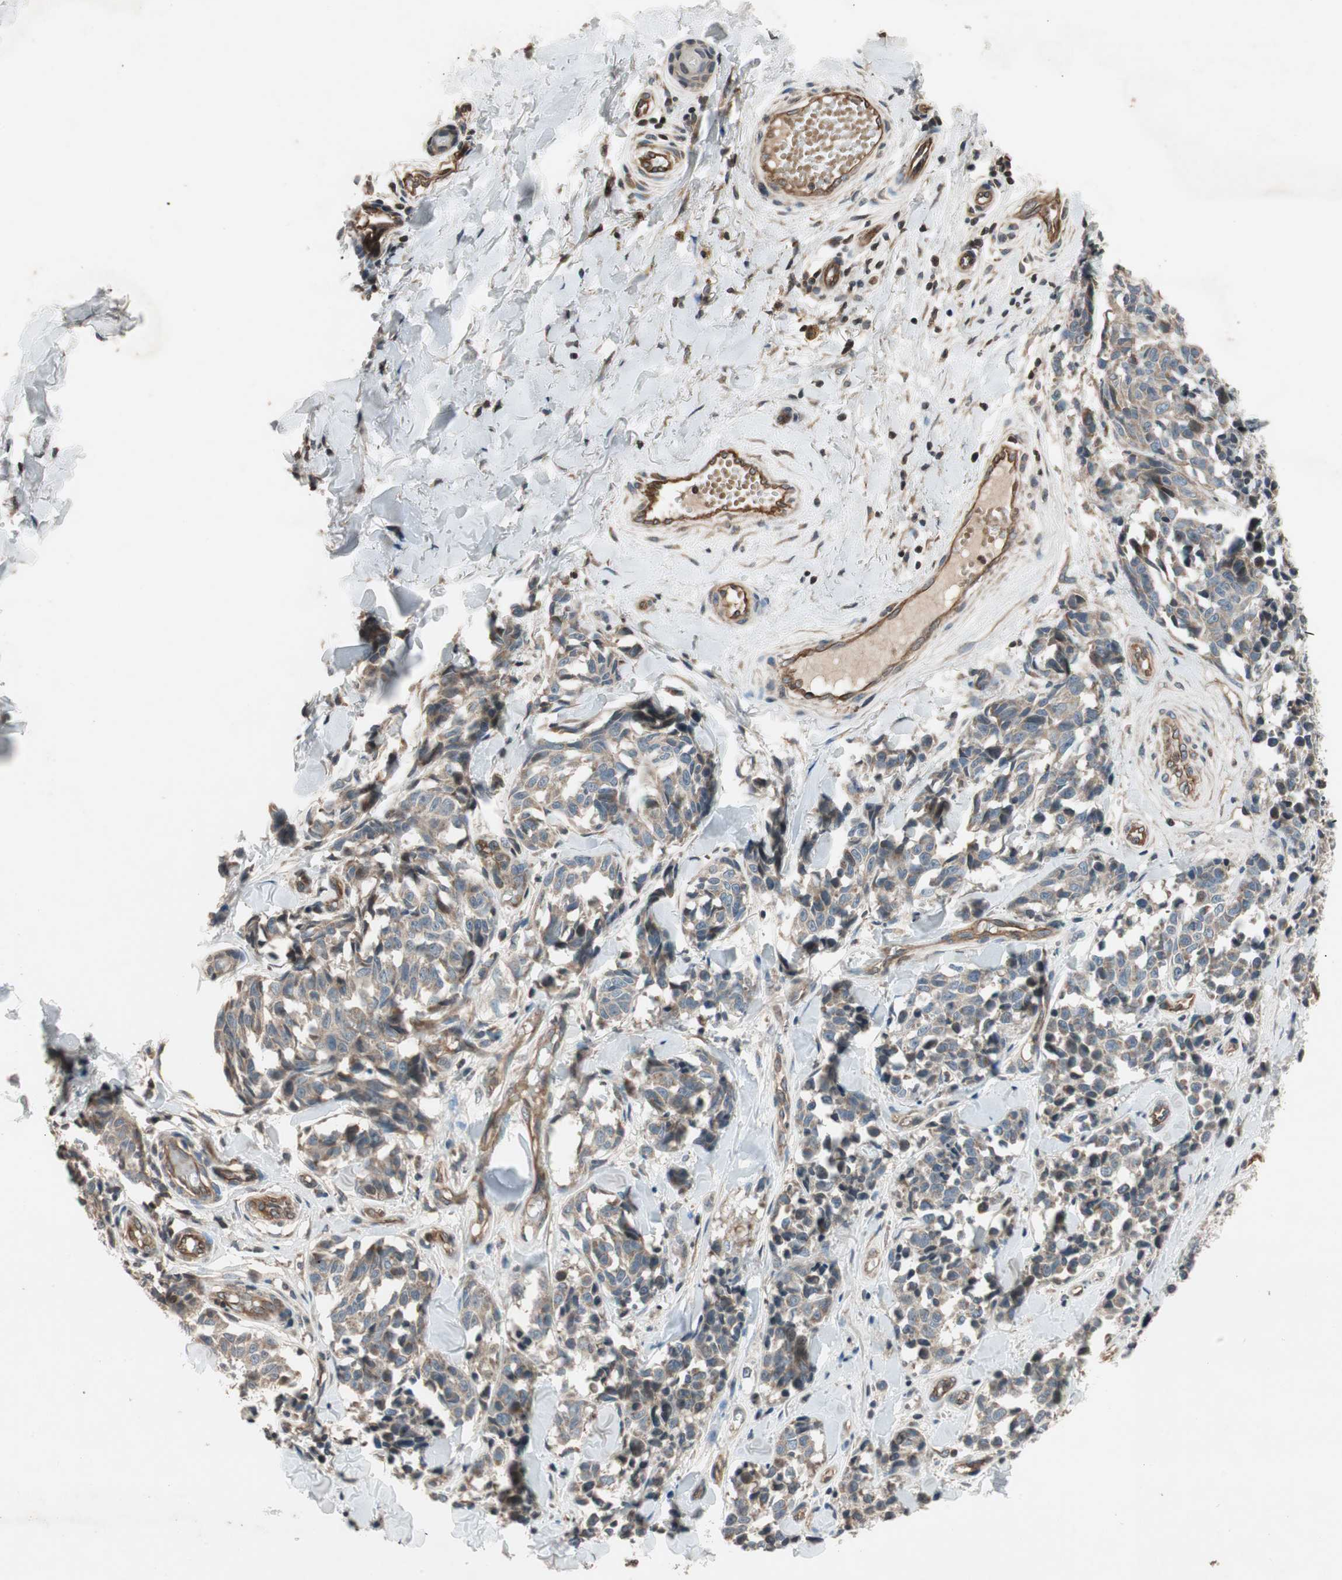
{"staining": {"intensity": "weak", "quantity": ">75%", "location": "cytoplasmic/membranous"}, "tissue": "melanoma", "cell_type": "Tumor cells", "image_type": "cancer", "snomed": [{"axis": "morphology", "description": "Malignant melanoma, NOS"}, {"axis": "topography", "description": "Skin"}], "caption": "Malignant melanoma stained for a protein (brown) exhibits weak cytoplasmic/membranous positive positivity in approximately >75% of tumor cells.", "gene": "GCLM", "patient": {"sex": "female", "age": 64}}